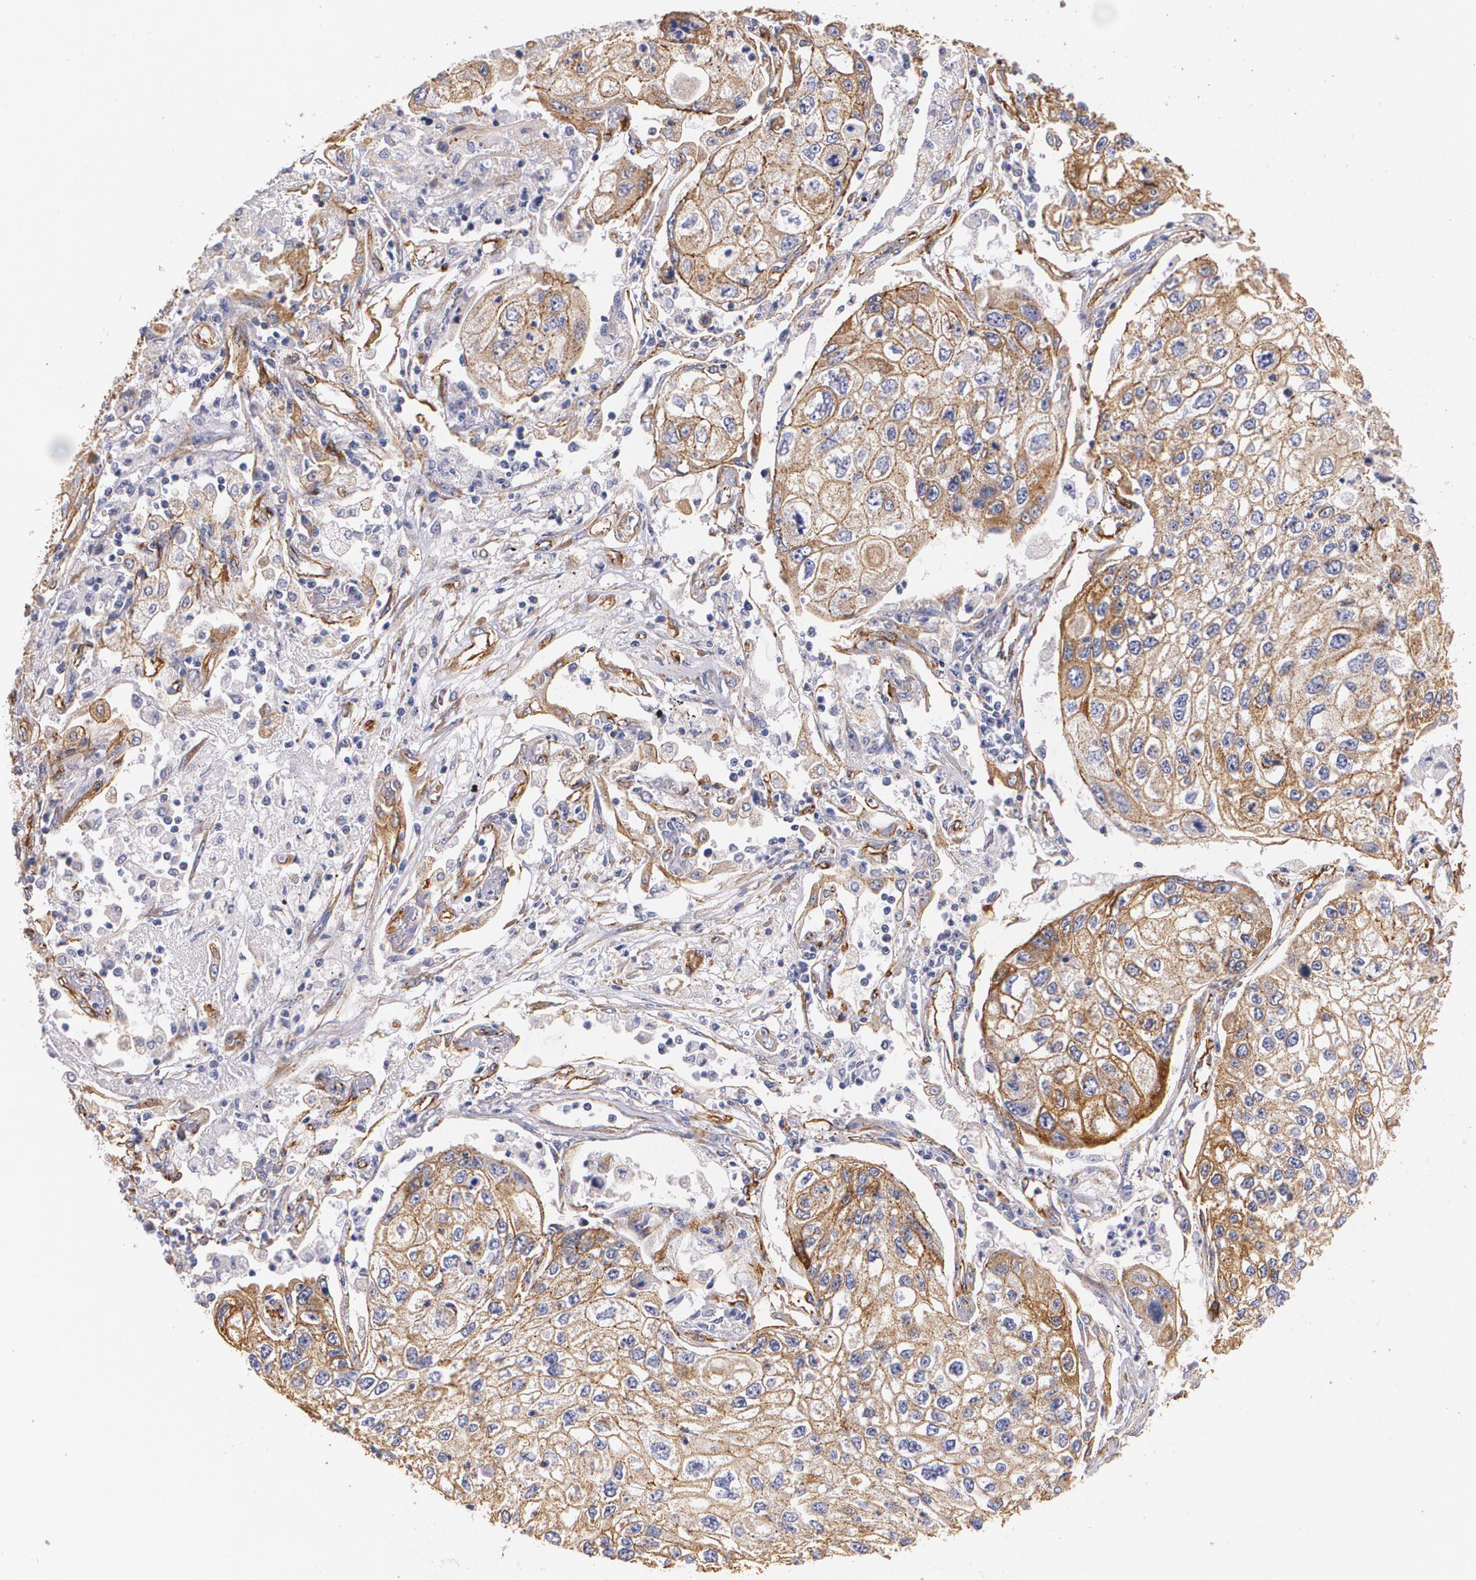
{"staining": {"intensity": "moderate", "quantity": ">75%", "location": "cytoplasmic/membranous"}, "tissue": "lung cancer", "cell_type": "Tumor cells", "image_type": "cancer", "snomed": [{"axis": "morphology", "description": "Squamous cell carcinoma, NOS"}, {"axis": "topography", "description": "Lung"}], "caption": "IHC (DAB (3,3'-diaminobenzidine)) staining of lung squamous cell carcinoma shows moderate cytoplasmic/membranous protein expression in approximately >75% of tumor cells.", "gene": "TJP1", "patient": {"sex": "male", "age": 75}}